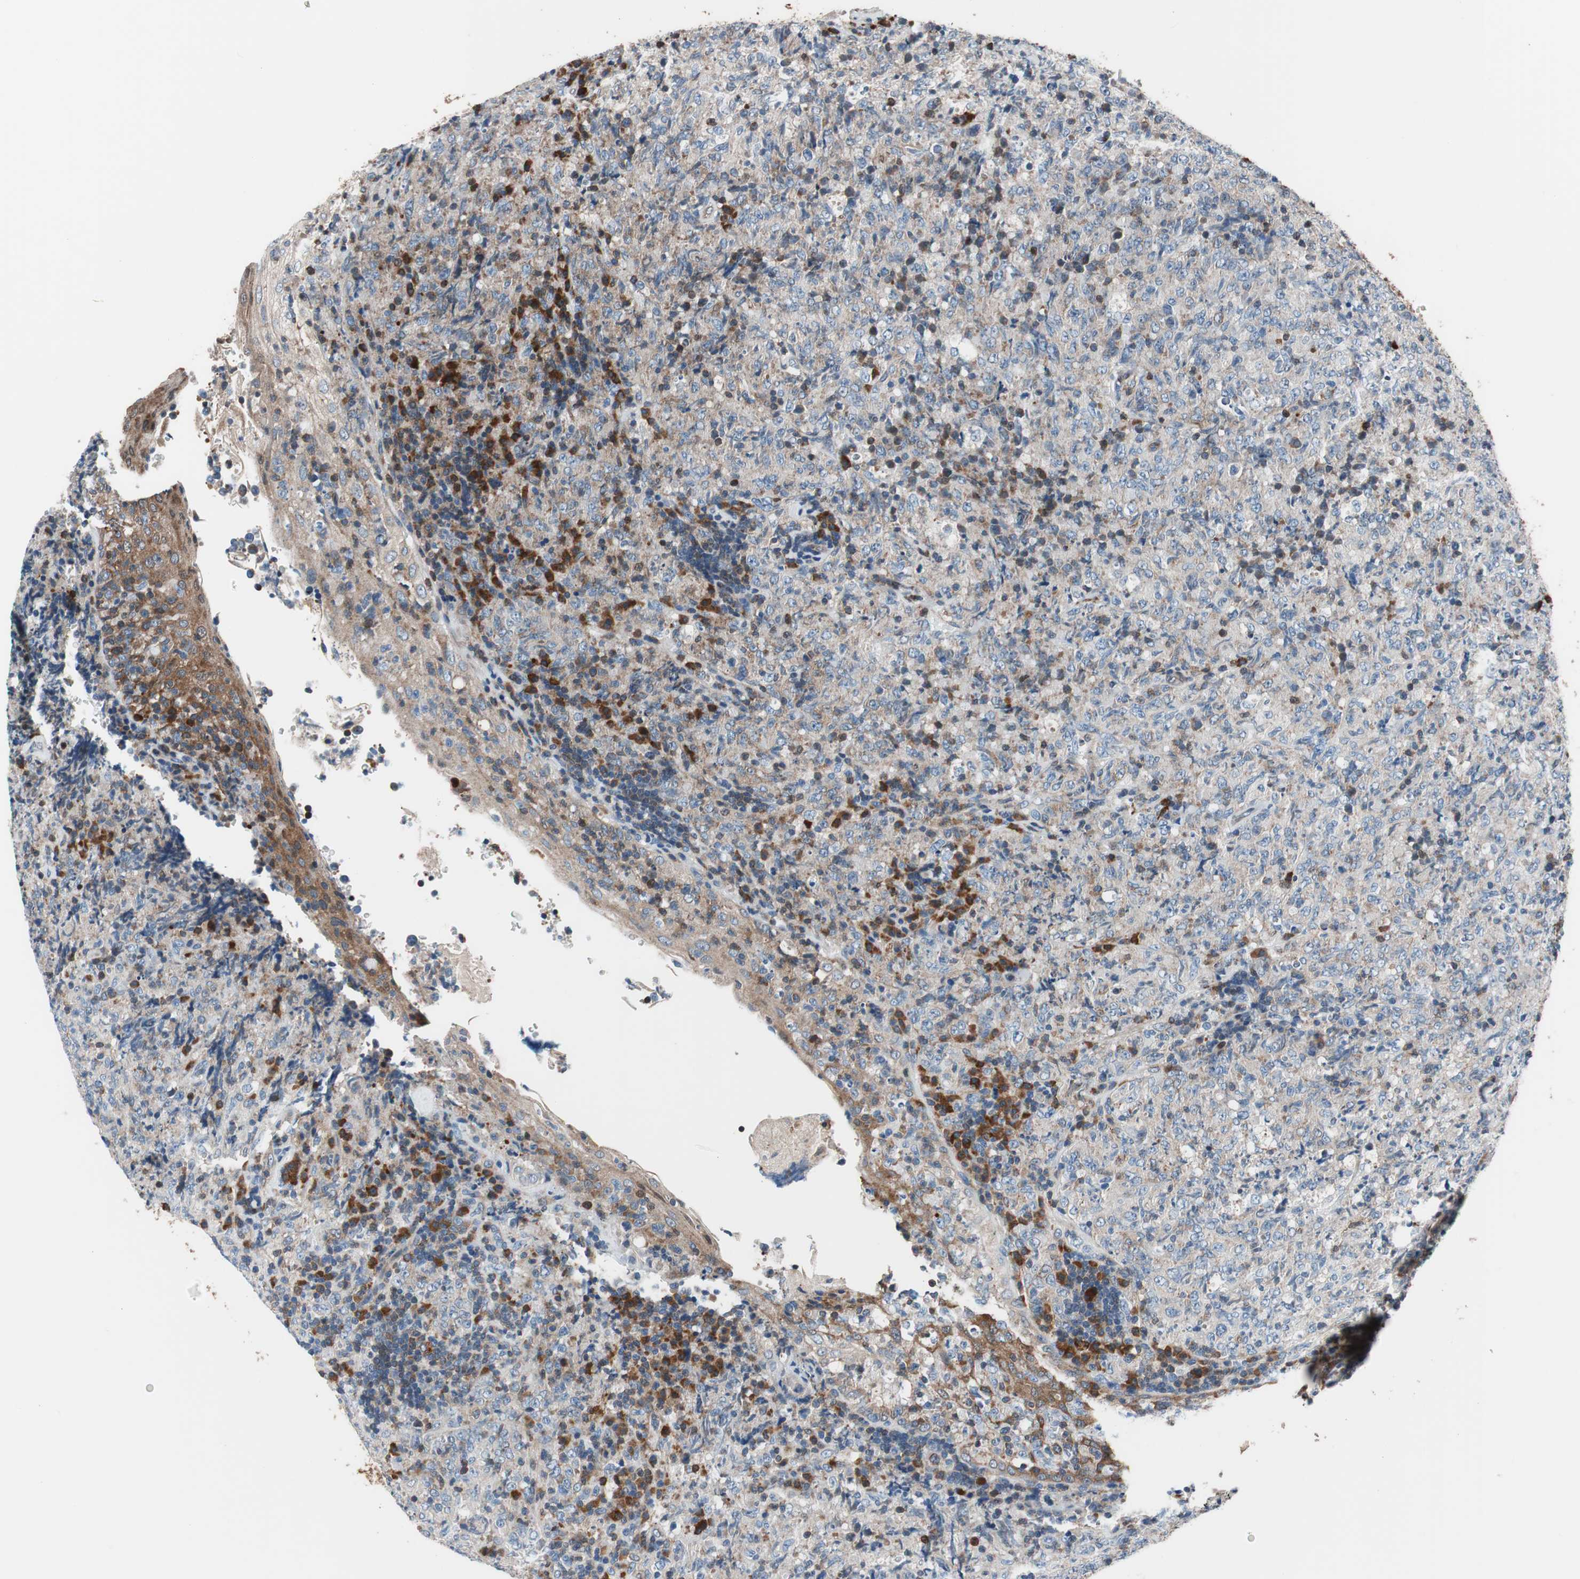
{"staining": {"intensity": "weak", "quantity": "<25%", "location": "cytoplasmic/membranous,nuclear"}, "tissue": "lymphoma", "cell_type": "Tumor cells", "image_type": "cancer", "snomed": [{"axis": "morphology", "description": "Malignant lymphoma, non-Hodgkin's type, High grade"}, {"axis": "topography", "description": "Tonsil"}], "caption": "Immunohistochemistry micrograph of human malignant lymphoma, non-Hodgkin's type (high-grade) stained for a protein (brown), which reveals no staining in tumor cells.", "gene": "PRDX2", "patient": {"sex": "female", "age": 36}}